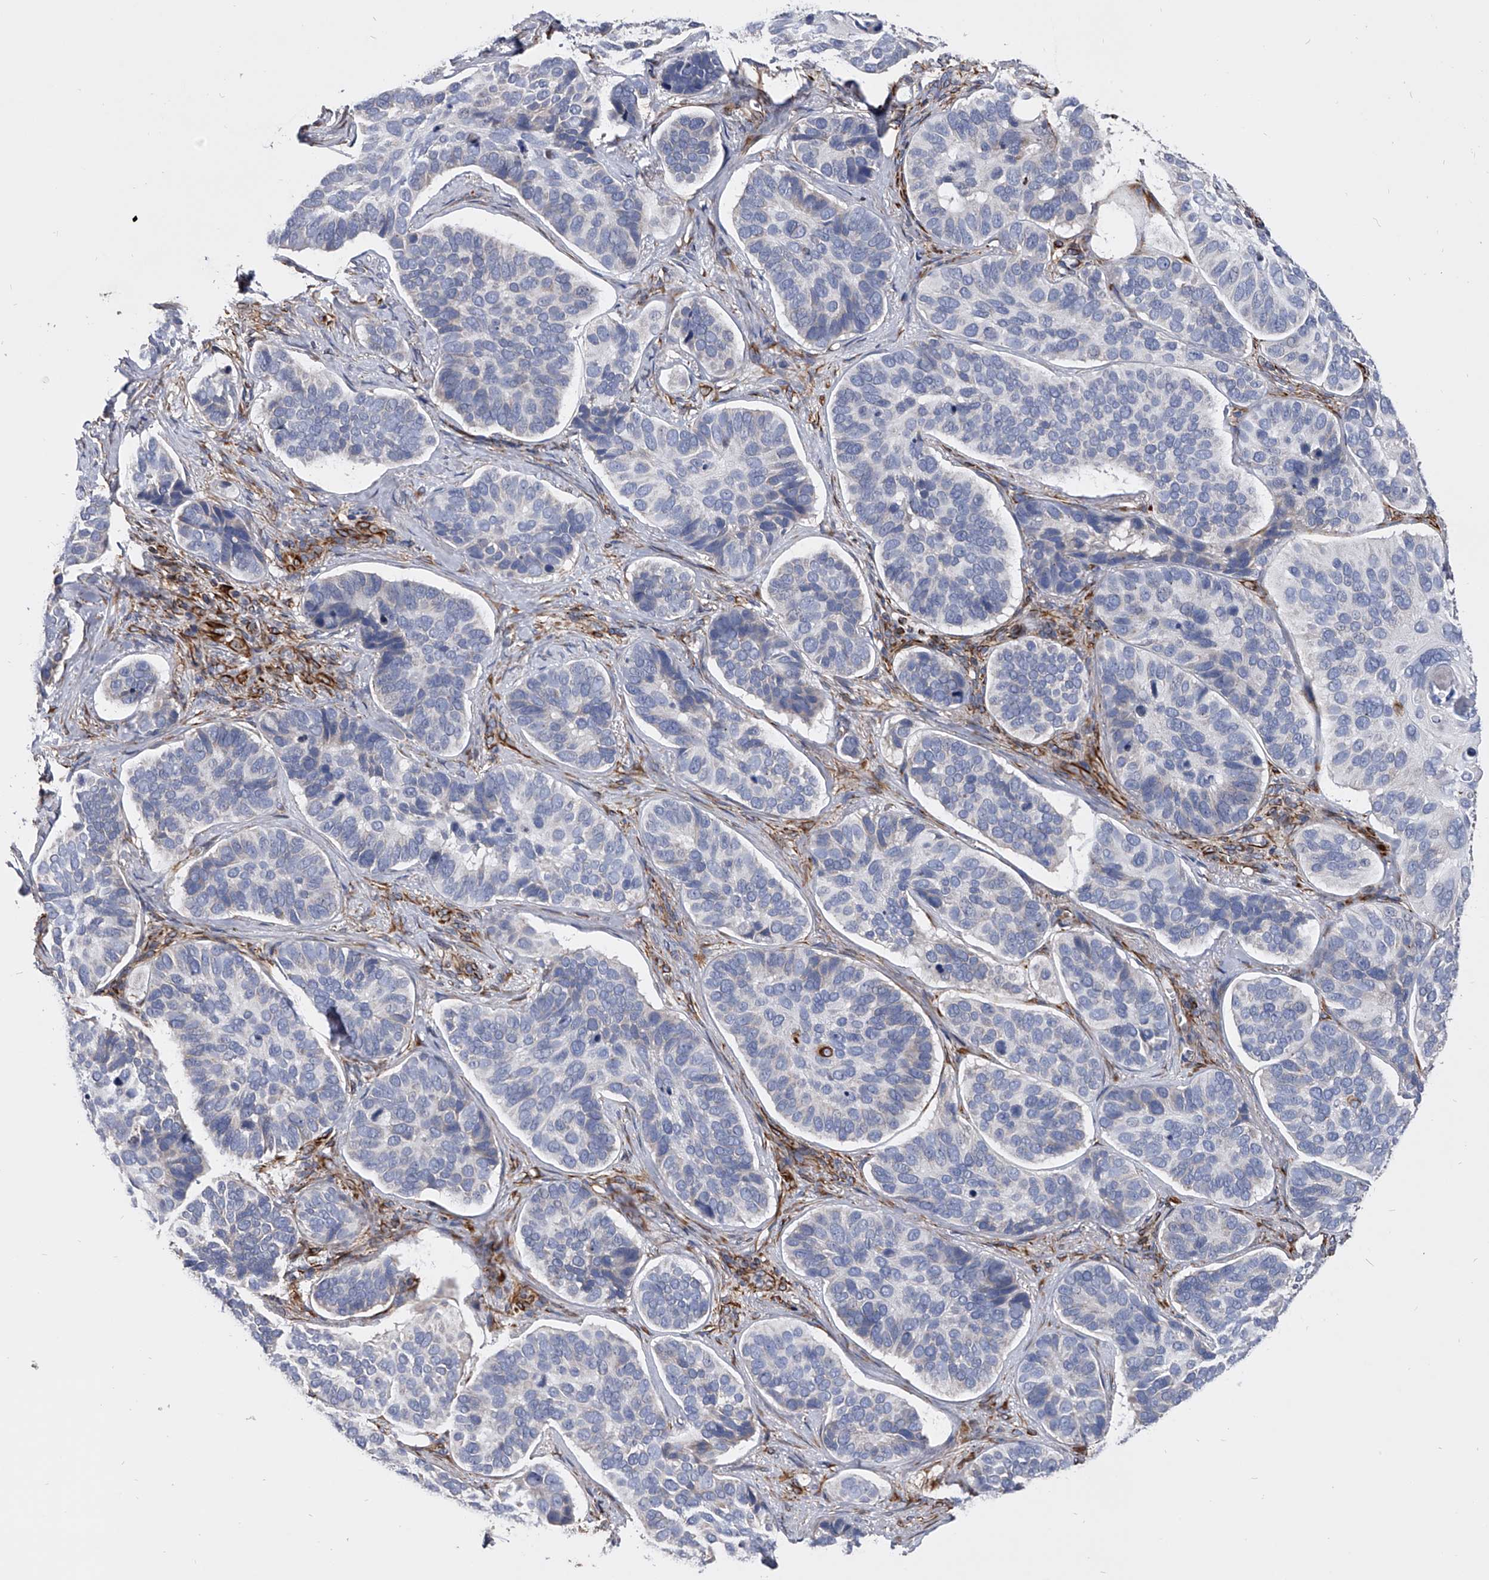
{"staining": {"intensity": "negative", "quantity": "none", "location": "none"}, "tissue": "skin cancer", "cell_type": "Tumor cells", "image_type": "cancer", "snomed": [{"axis": "morphology", "description": "Basal cell carcinoma"}, {"axis": "topography", "description": "Skin"}], "caption": "There is no significant staining in tumor cells of skin cancer.", "gene": "EFCAB7", "patient": {"sex": "male", "age": 62}}